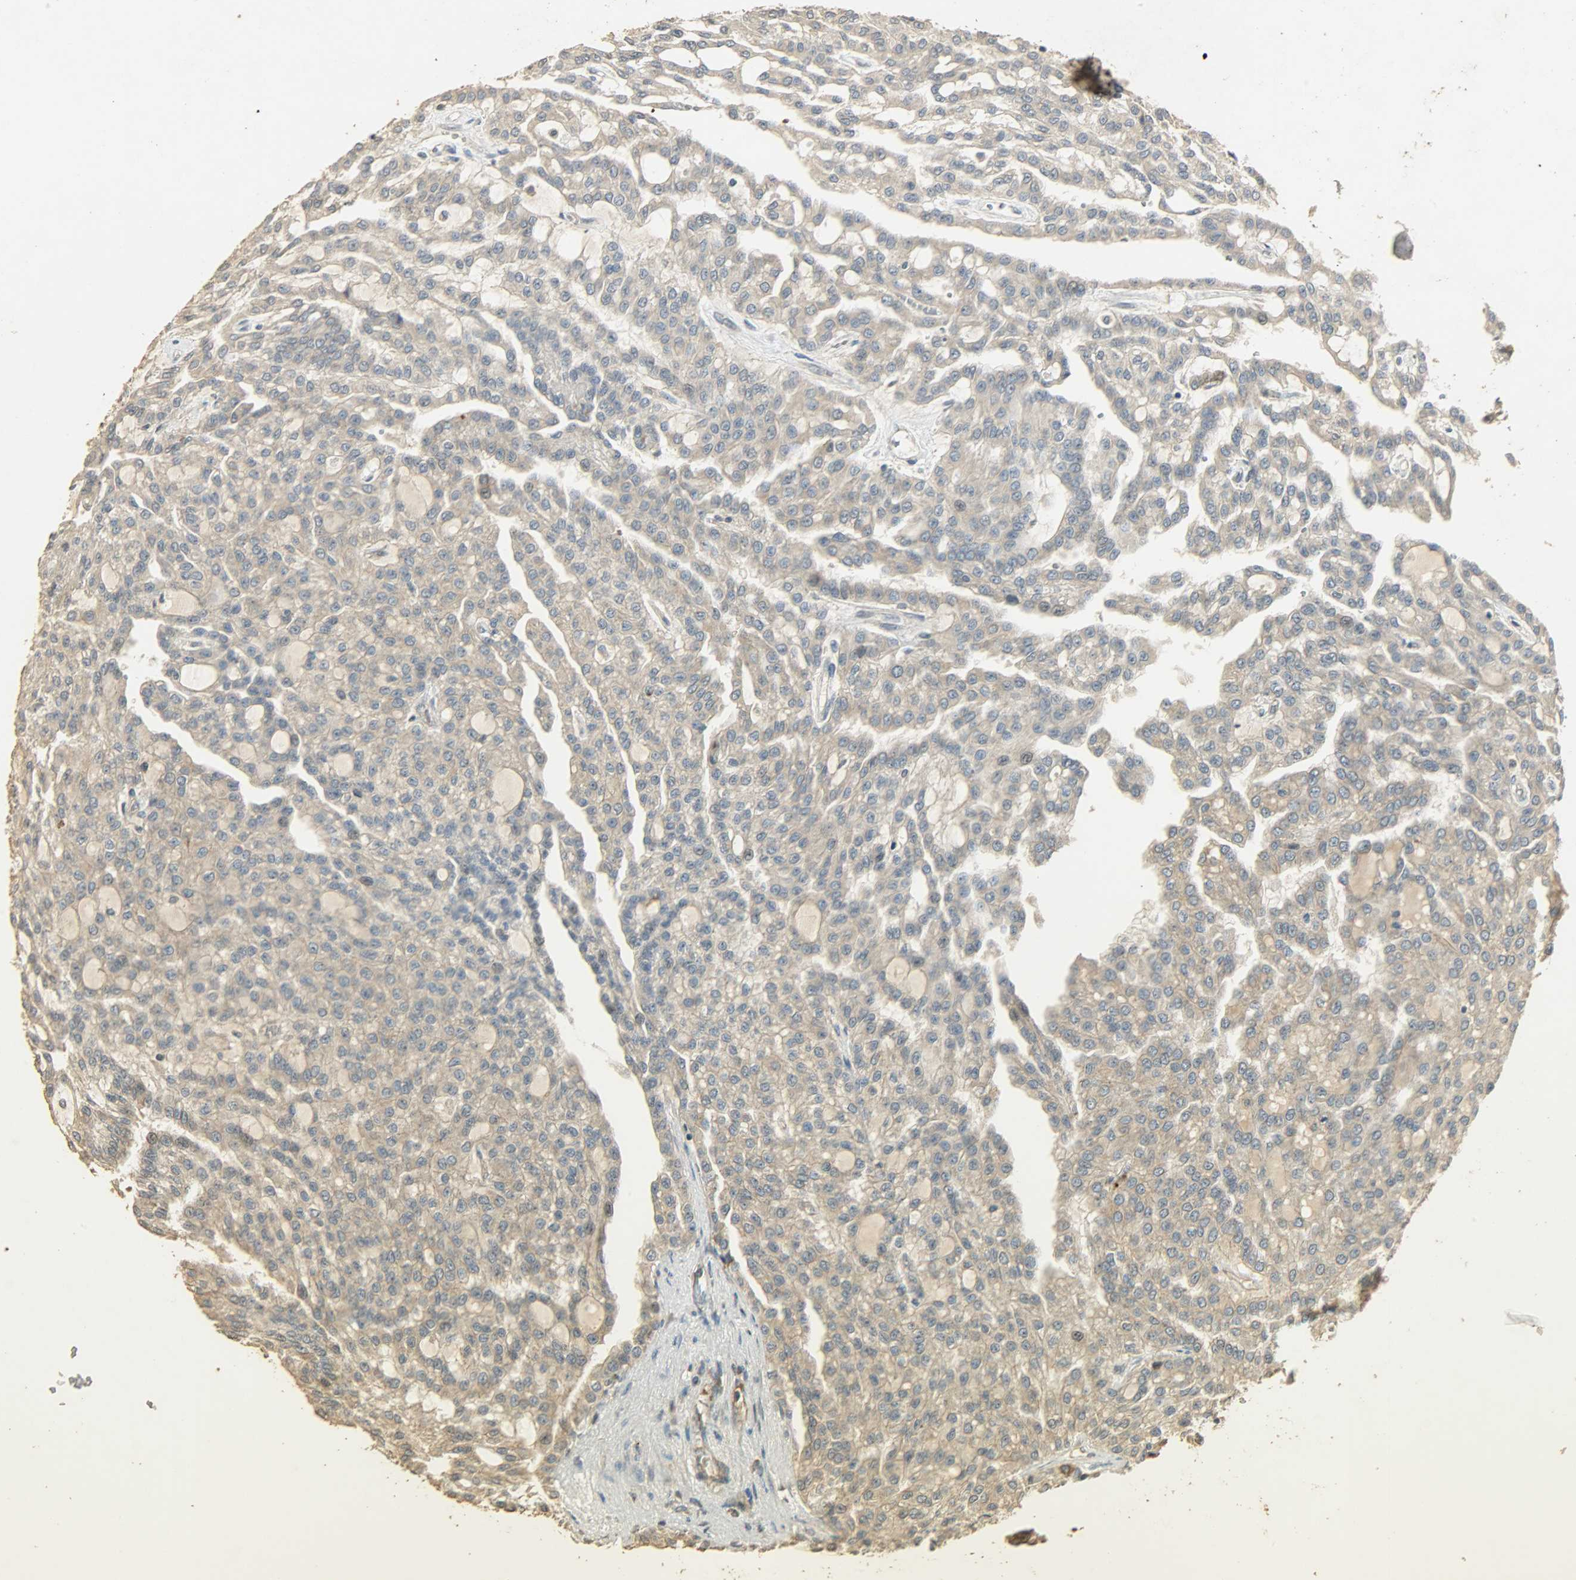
{"staining": {"intensity": "weak", "quantity": ">75%", "location": "cytoplasmic/membranous"}, "tissue": "renal cancer", "cell_type": "Tumor cells", "image_type": "cancer", "snomed": [{"axis": "morphology", "description": "Adenocarcinoma, NOS"}, {"axis": "topography", "description": "Kidney"}], "caption": "High-power microscopy captured an immunohistochemistry (IHC) micrograph of renal adenocarcinoma, revealing weak cytoplasmic/membranous expression in about >75% of tumor cells. (DAB IHC, brown staining for protein, blue staining for nuclei).", "gene": "ATP2B1", "patient": {"sex": "male", "age": 63}}